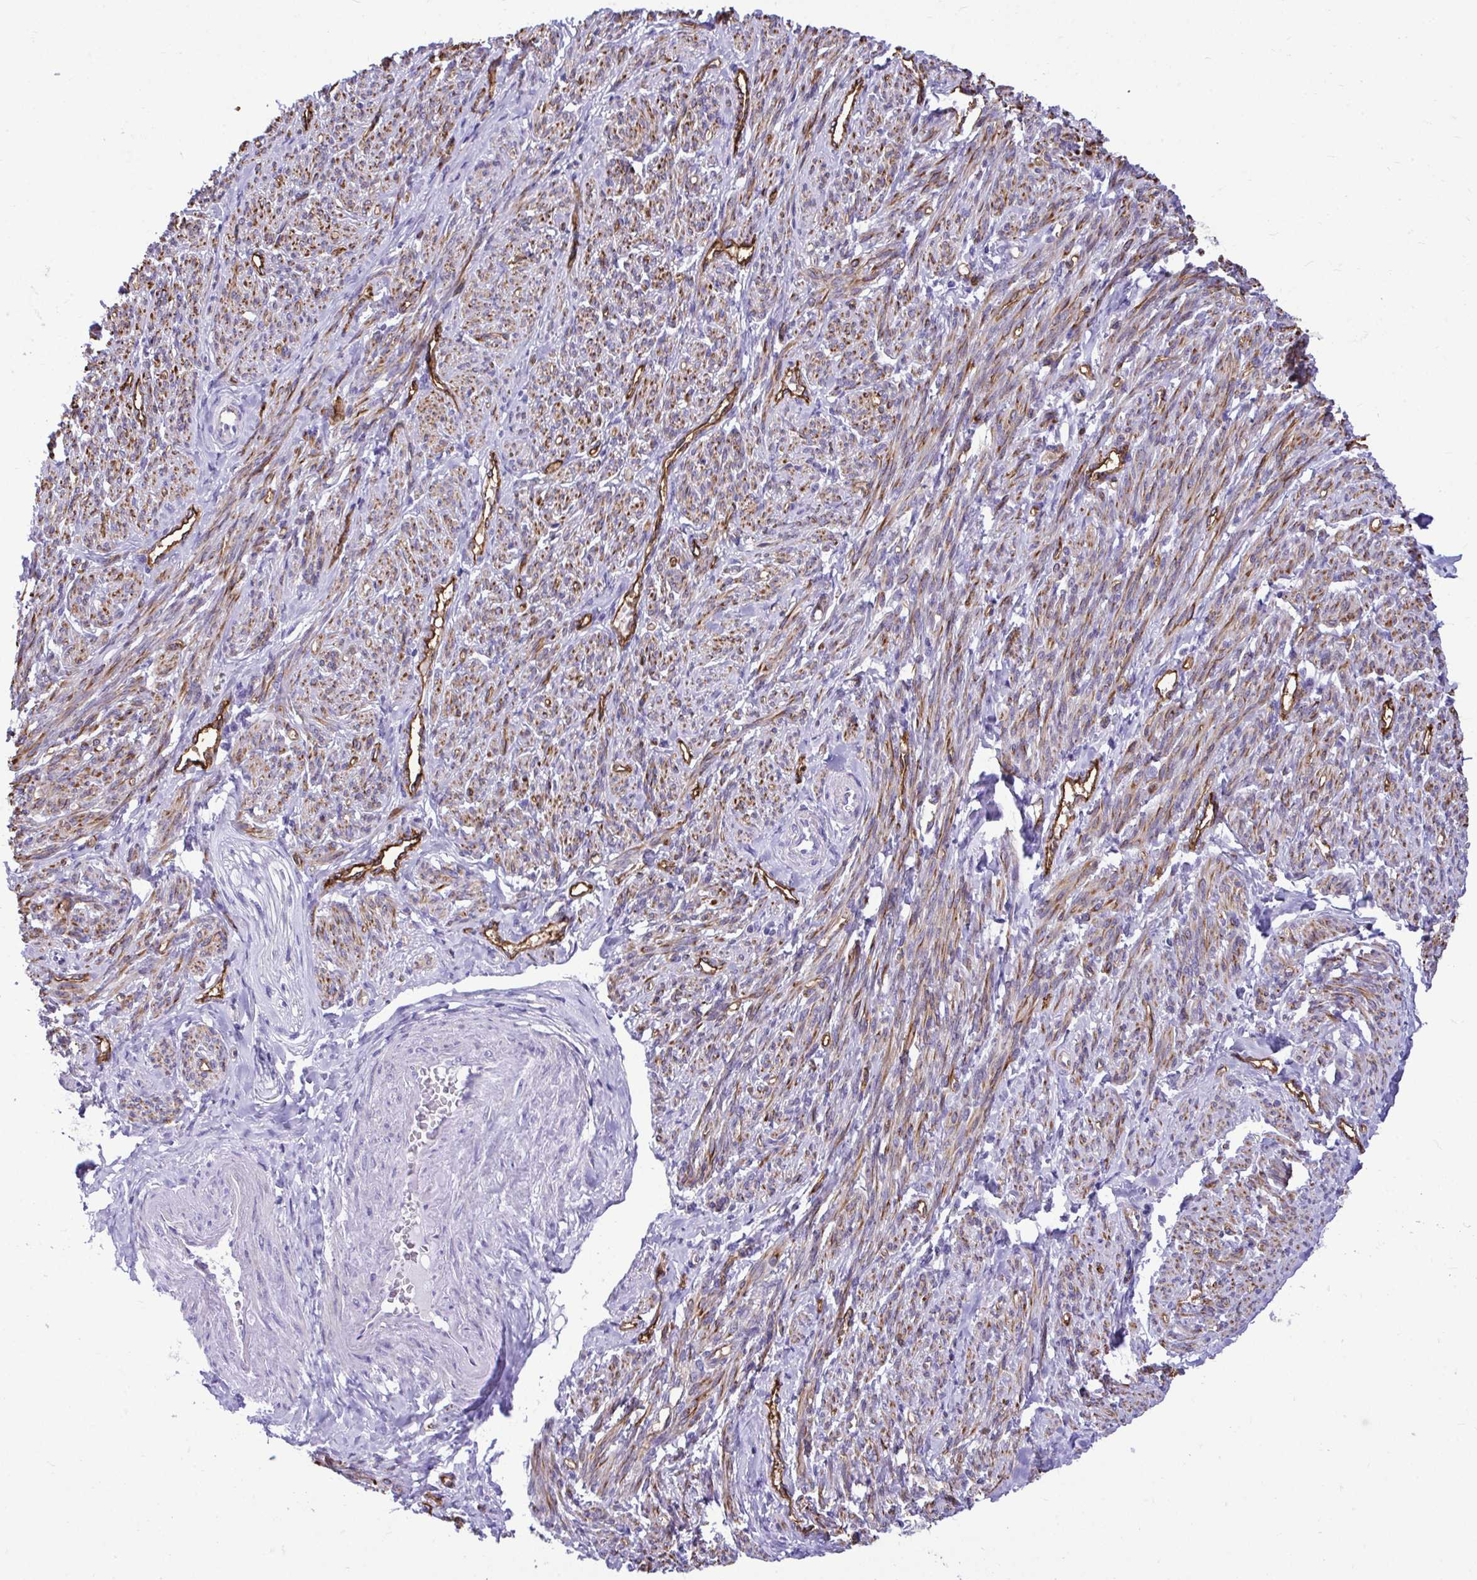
{"staining": {"intensity": "moderate", "quantity": ">75%", "location": "cytoplasmic/membranous"}, "tissue": "smooth muscle", "cell_type": "Smooth muscle cells", "image_type": "normal", "snomed": [{"axis": "morphology", "description": "Normal tissue, NOS"}, {"axis": "topography", "description": "Smooth muscle"}], "caption": "Immunohistochemical staining of normal smooth muscle shows medium levels of moderate cytoplasmic/membranous positivity in about >75% of smooth muscle cells. The protein is shown in brown color, while the nuclei are stained blue.", "gene": "ABCG2", "patient": {"sex": "female", "age": 65}}